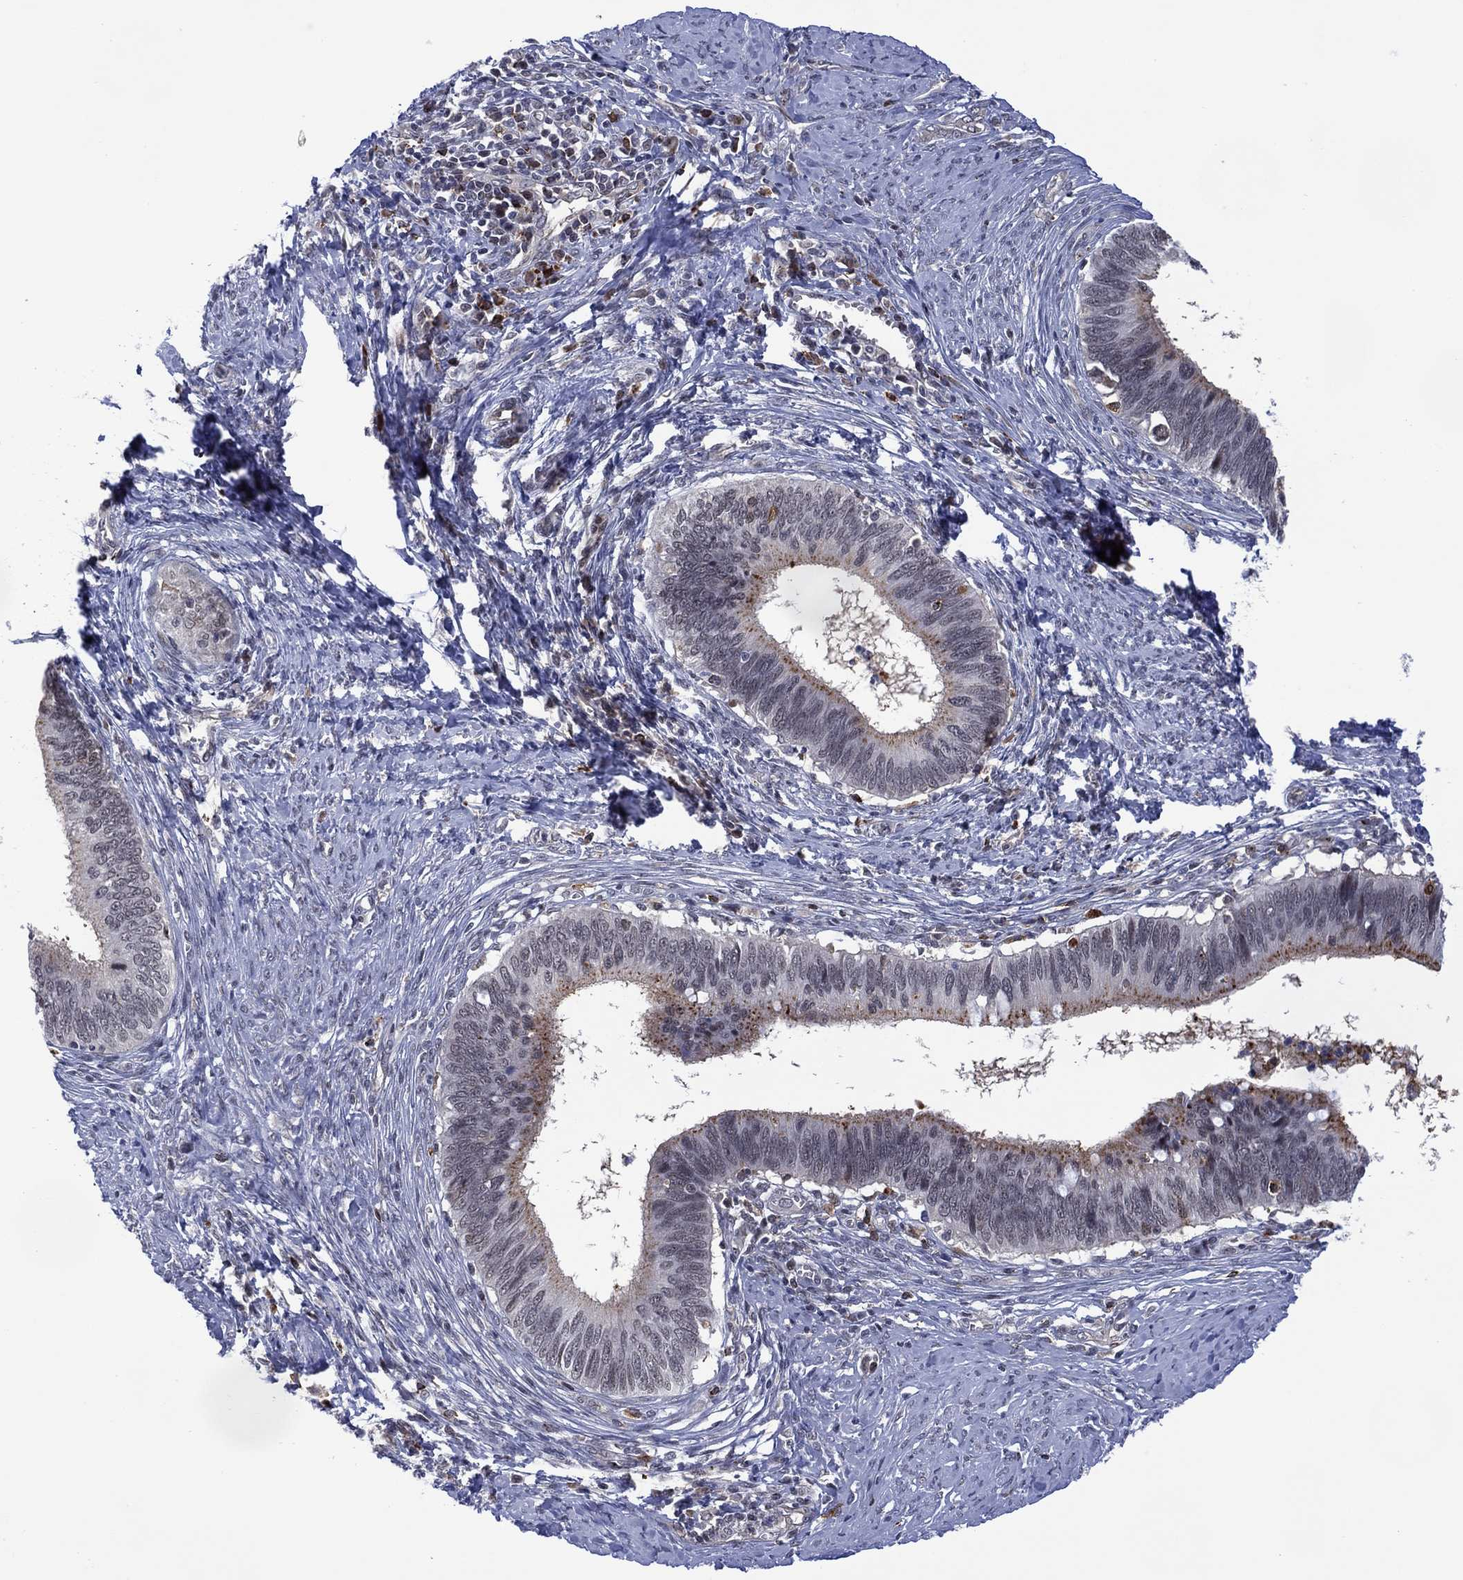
{"staining": {"intensity": "weak", "quantity": "25%-75%", "location": "cytoplasmic/membranous"}, "tissue": "cervical cancer", "cell_type": "Tumor cells", "image_type": "cancer", "snomed": [{"axis": "morphology", "description": "Adenocarcinoma, NOS"}, {"axis": "topography", "description": "Cervix"}], "caption": "Tumor cells show low levels of weak cytoplasmic/membranous positivity in approximately 25%-75% of cells in human cervical cancer.", "gene": "DPP4", "patient": {"sex": "female", "age": 42}}